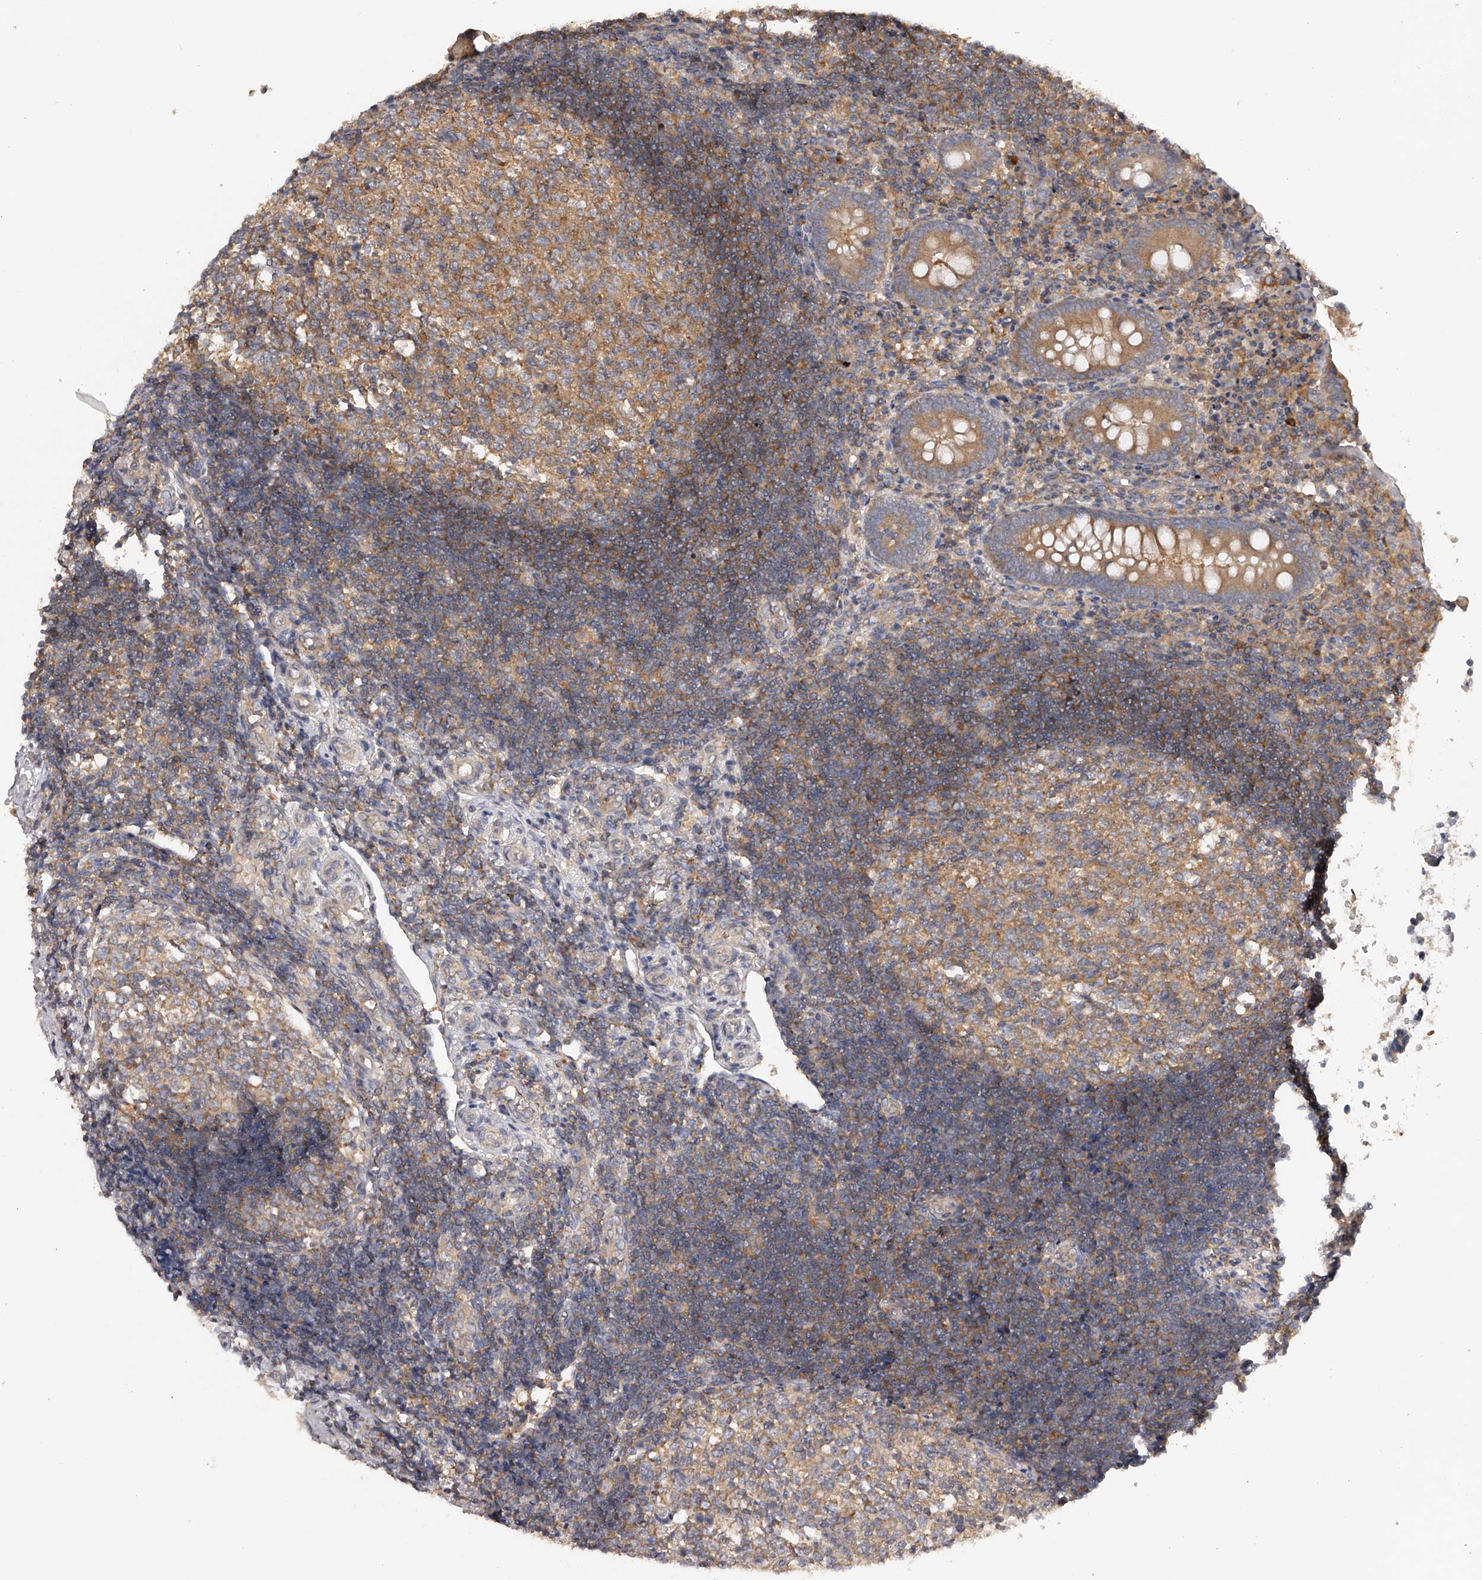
{"staining": {"intensity": "moderate", "quantity": "<25%", "location": "cytoplasmic/membranous"}, "tissue": "appendix", "cell_type": "Glandular cells", "image_type": "normal", "snomed": [{"axis": "morphology", "description": "Normal tissue, NOS"}, {"axis": "topography", "description": "Appendix"}], "caption": "Immunohistochemistry of unremarkable human appendix exhibits low levels of moderate cytoplasmic/membranous staining in about <25% of glandular cells. (DAB (3,3'-diaminobenzidine) IHC with brightfield microscopy, high magnification).", "gene": "TNN", "patient": {"sex": "female", "age": 17}}